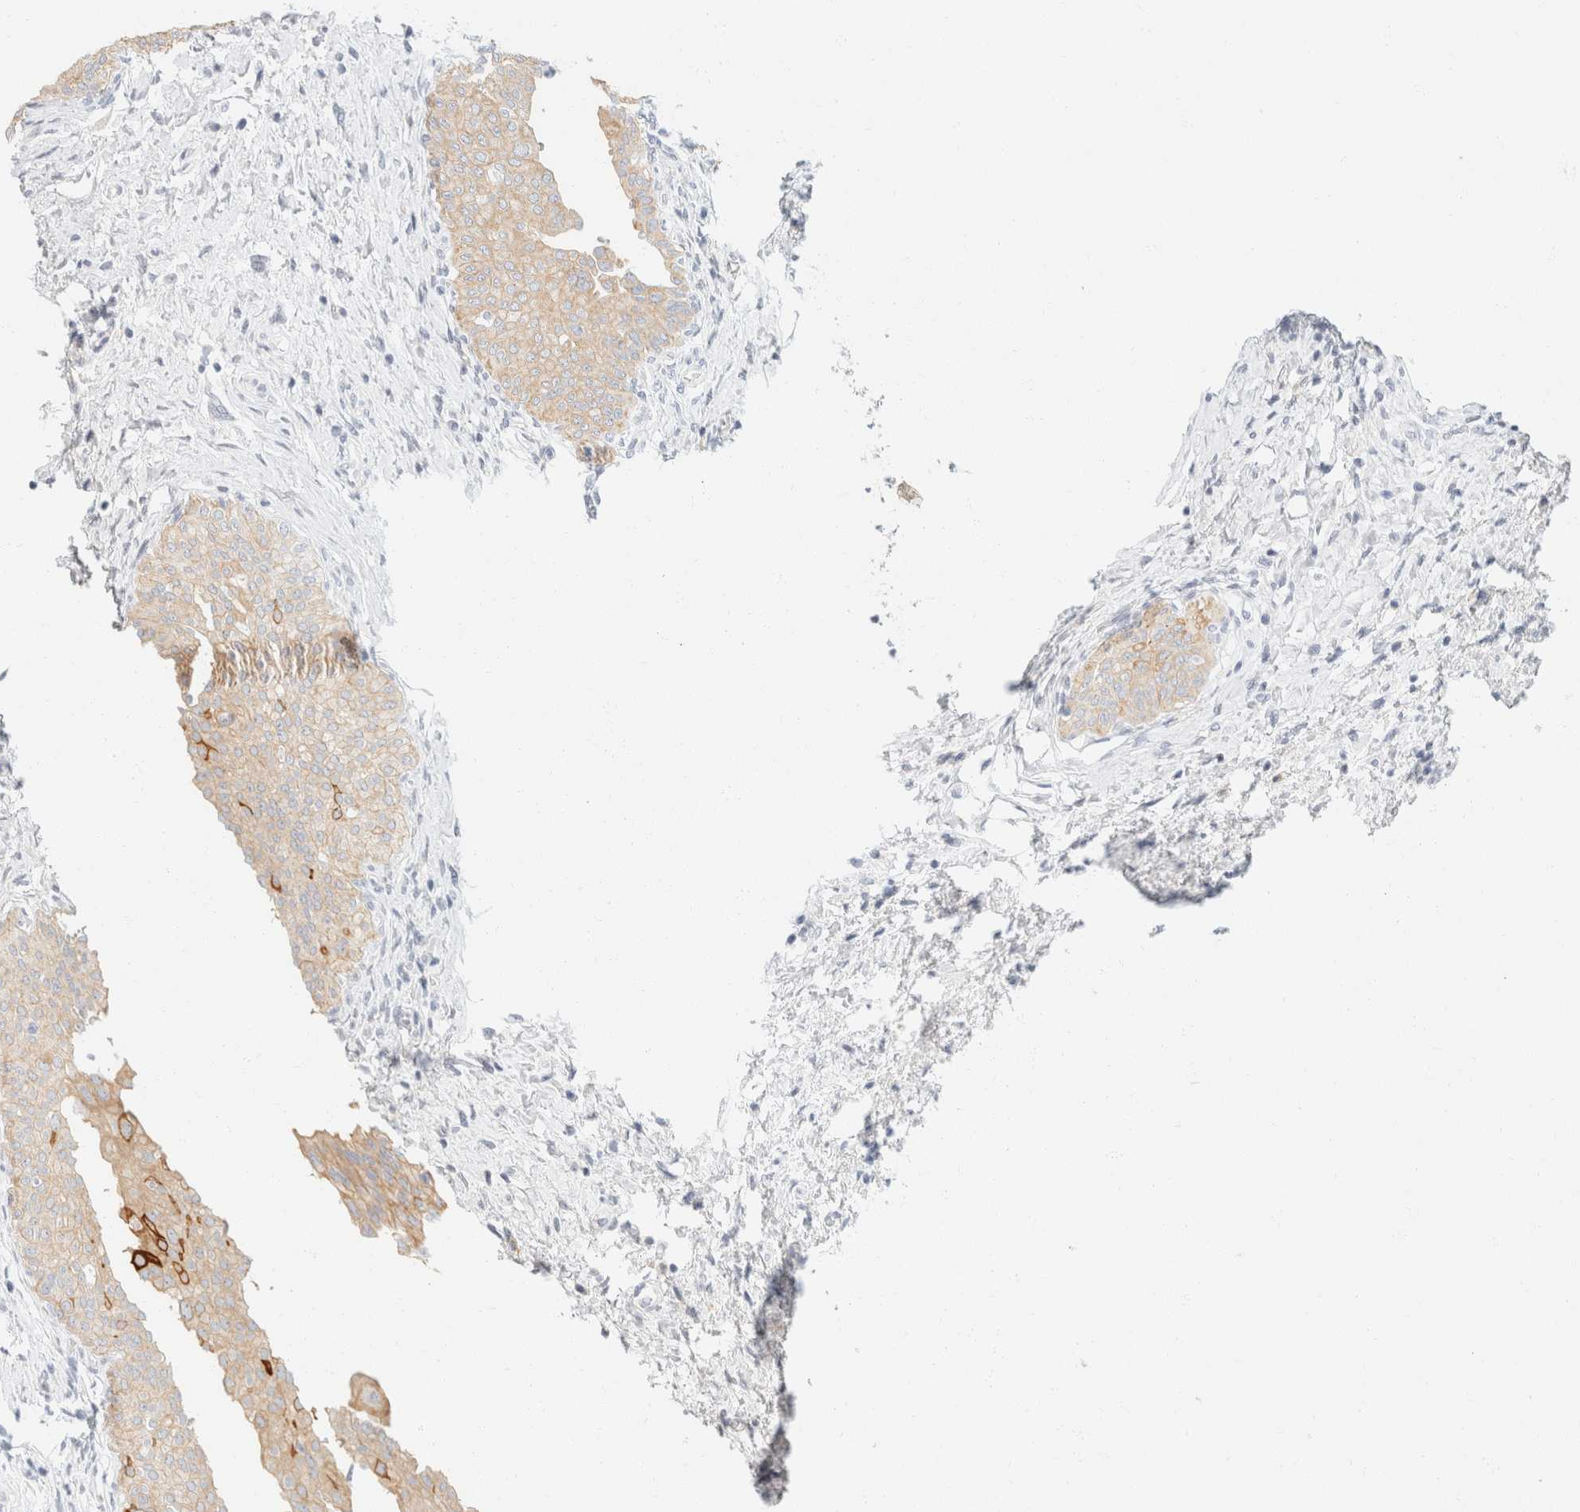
{"staining": {"intensity": "strong", "quantity": "<25%", "location": "cytoplasmic/membranous"}, "tissue": "urinary bladder", "cell_type": "Urothelial cells", "image_type": "normal", "snomed": [{"axis": "morphology", "description": "Normal tissue, NOS"}, {"axis": "topography", "description": "Urinary bladder"}], "caption": "IHC photomicrograph of unremarkable urinary bladder: urinary bladder stained using immunohistochemistry (IHC) displays medium levels of strong protein expression localized specifically in the cytoplasmic/membranous of urothelial cells, appearing as a cytoplasmic/membranous brown color.", "gene": "KRT20", "patient": {"sex": "male", "age": 46}}